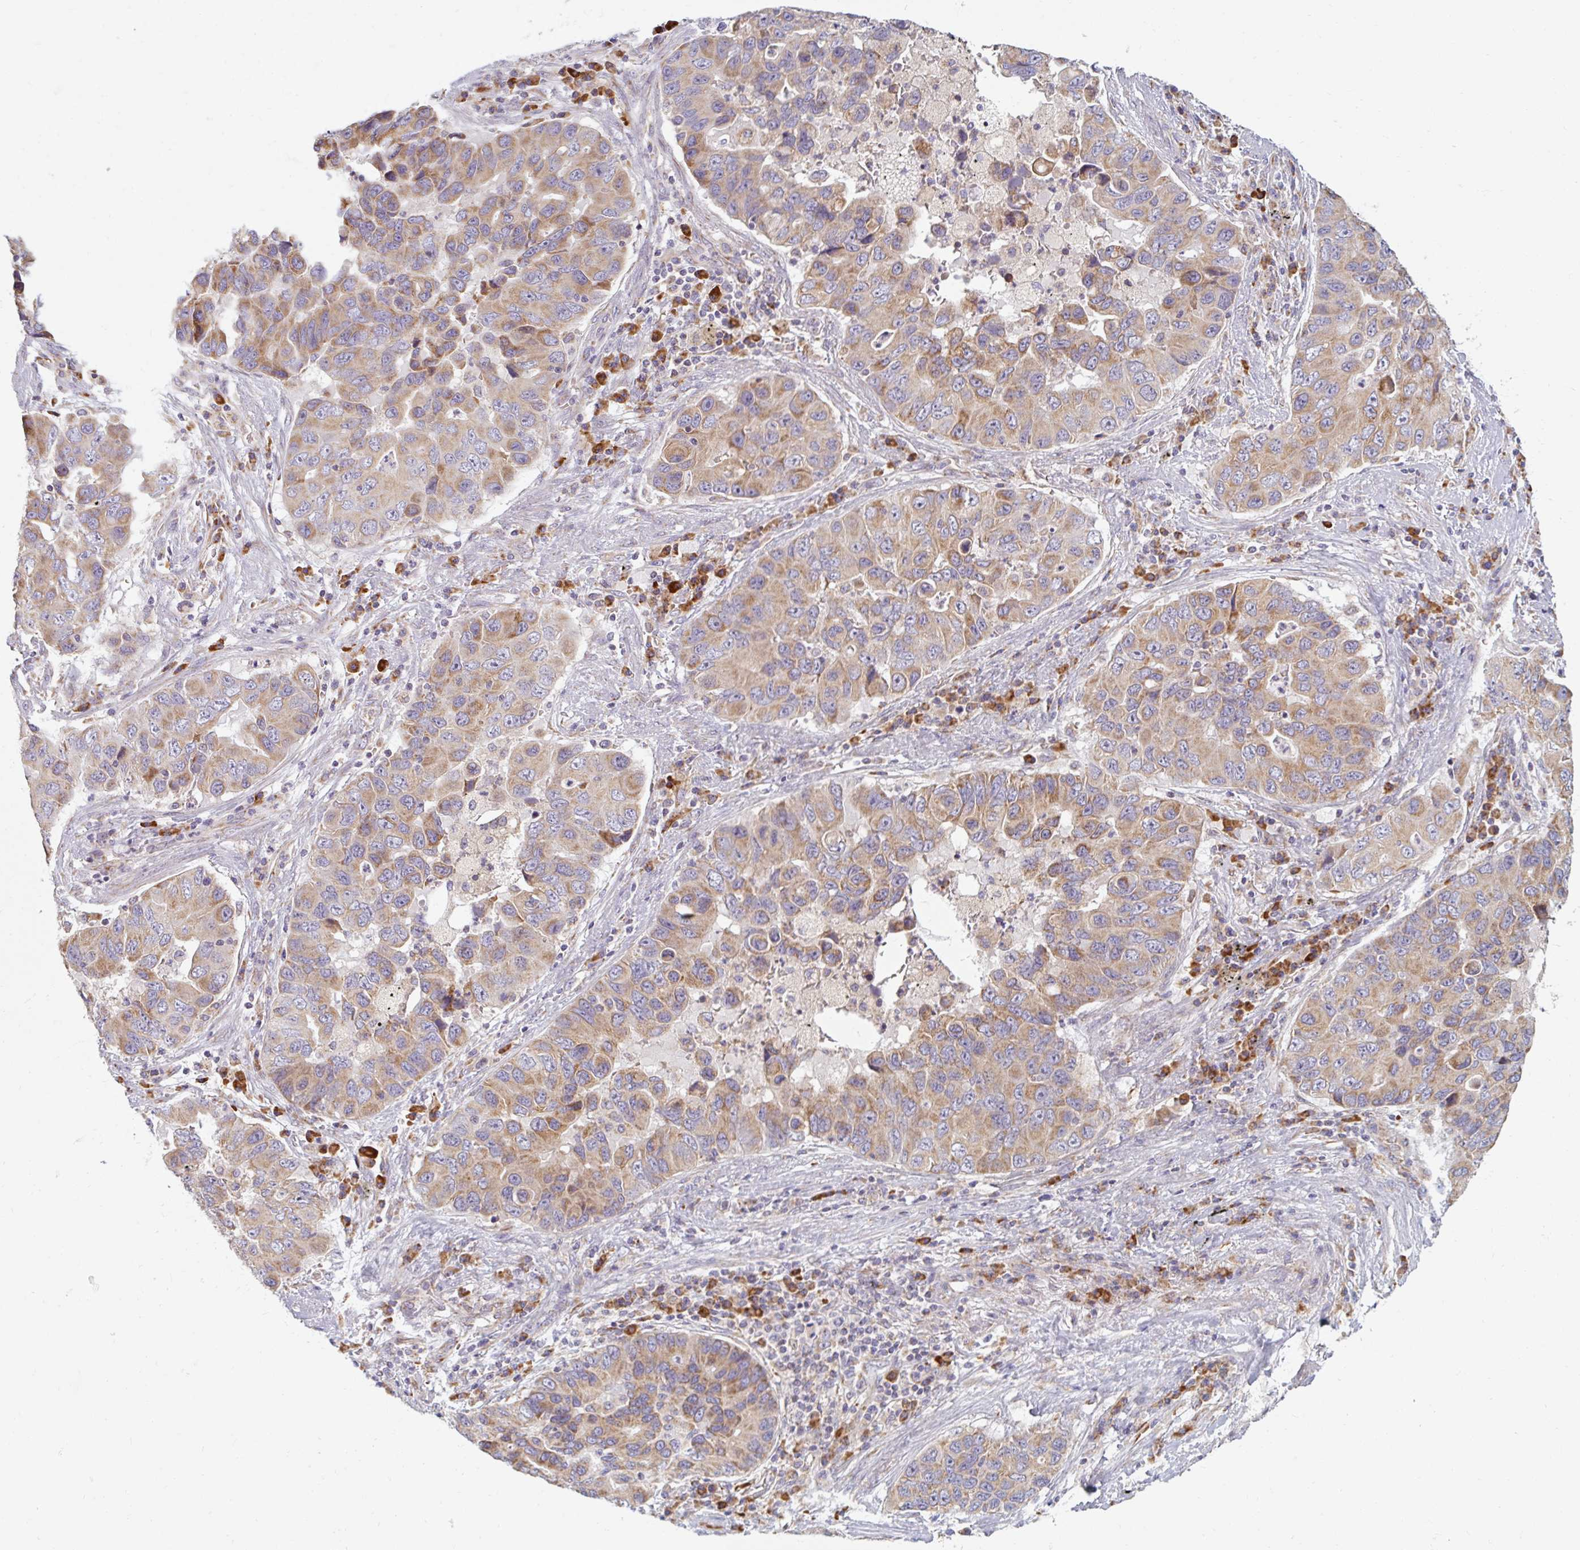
{"staining": {"intensity": "moderate", "quantity": "25%-75%", "location": "cytoplasmic/membranous"}, "tissue": "lung cancer", "cell_type": "Tumor cells", "image_type": "cancer", "snomed": [{"axis": "morphology", "description": "Adenocarcinoma, NOS"}, {"axis": "morphology", "description": "Adenocarcinoma, metastatic, NOS"}, {"axis": "topography", "description": "Lymph node"}, {"axis": "topography", "description": "Lung"}], "caption": "Immunohistochemistry of human lung cancer exhibits medium levels of moderate cytoplasmic/membranous expression in about 25%-75% of tumor cells. The protein of interest is stained brown, and the nuclei are stained in blue (DAB IHC with brightfield microscopy, high magnification).", "gene": "SKP2", "patient": {"sex": "female", "age": 54}}